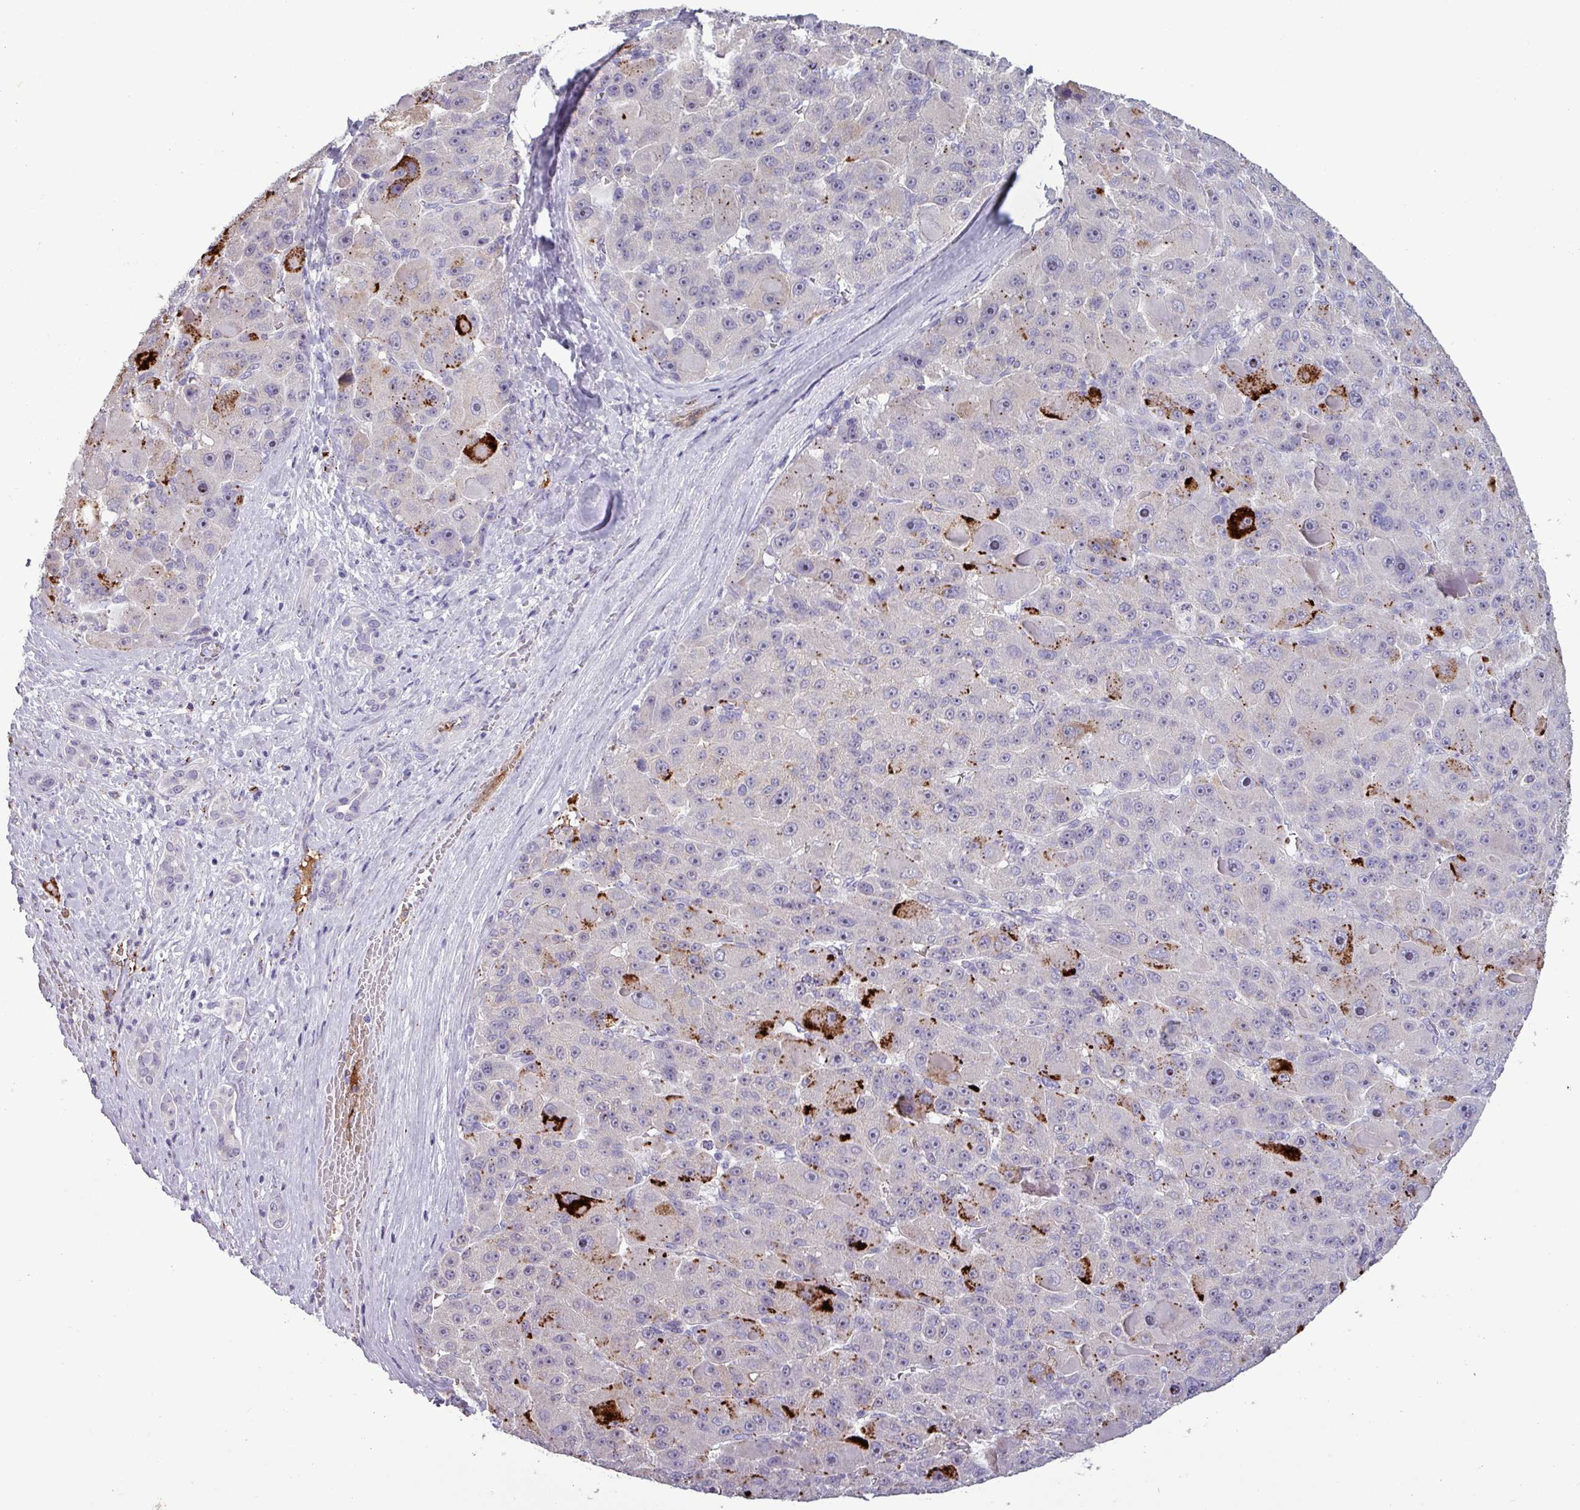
{"staining": {"intensity": "strong", "quantity": "<25%", "location": "cytoplasmic/membranous"}, "tissue": "liver cancer", "cell_type": "Tumor cells", "image_type": "cancer", "snomed": [{"axis": "morphology", "description": "Carcinoma, Hepatocellular, NOS"}, {"axis": "topography", "description": "Liver"}], "caption": "An IHC image of tumor tissue is shown. Protein staining in brown highlights strong cytoplasmic/membranous positivity in liver cancer within tumor cells.", "gene": "PLIN2", "patient": {"sex": "male", "age": 76}}